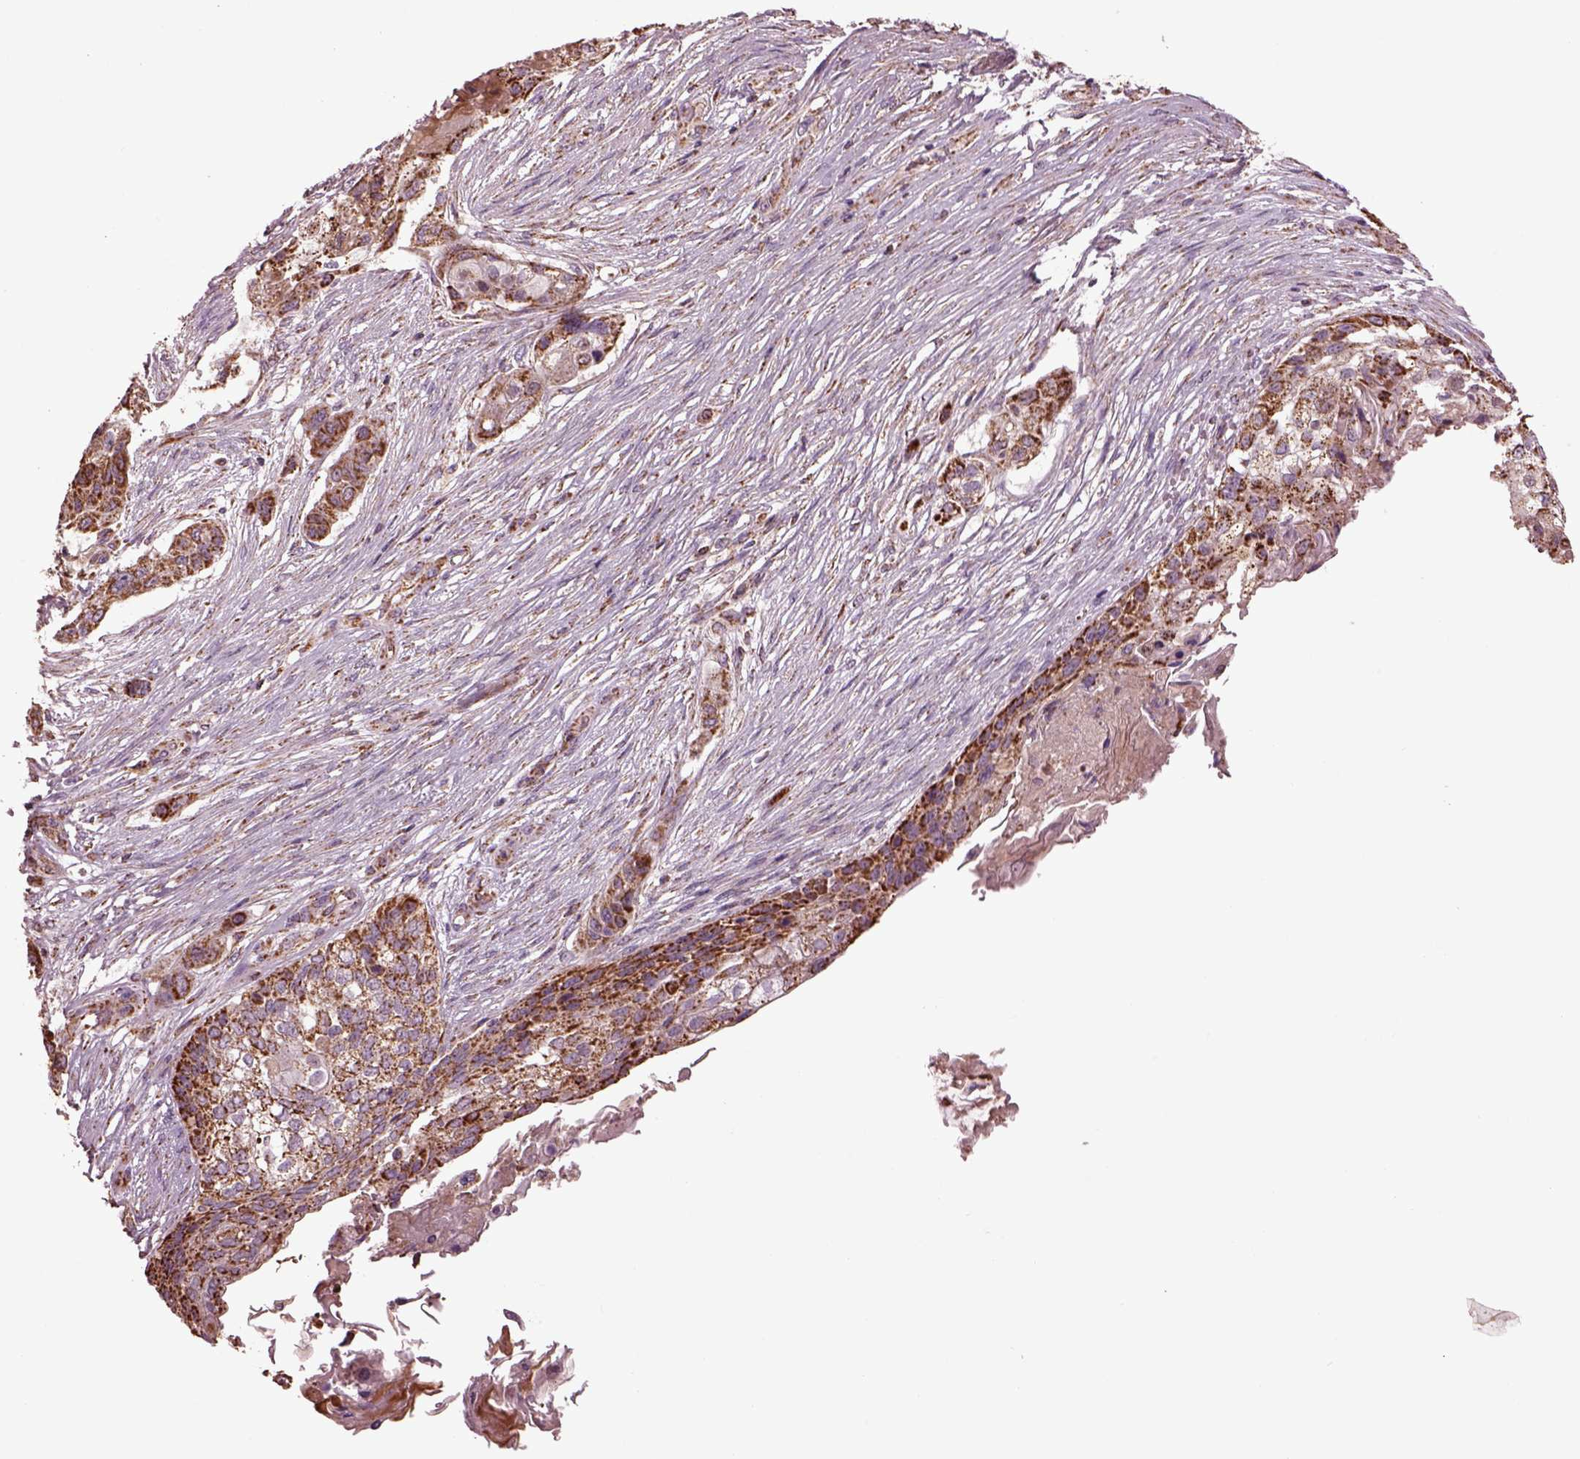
{"staining": {"intensity": "moderate", "quantity": "25%-75%", "location": "cytoplasmic/membranous"}, "tissue": "lung cancer", "cell_type": "Tumor cells", "image_type": "cancer", "snomed": [{"axis": "morphology", "description": "Squamous cell carcinoma, NOS"}, {"axis": "topography", "description": "Lung"}], "caption": "Human squamous cell carcinoma (lung) stained for a protein (brown) exhibits moderate cytoplasmic/membranous positive positivity in about 25%-75% of tumor cells.", "gene": "TMEM254", "patient": {"sex": "male", "age": 69}}